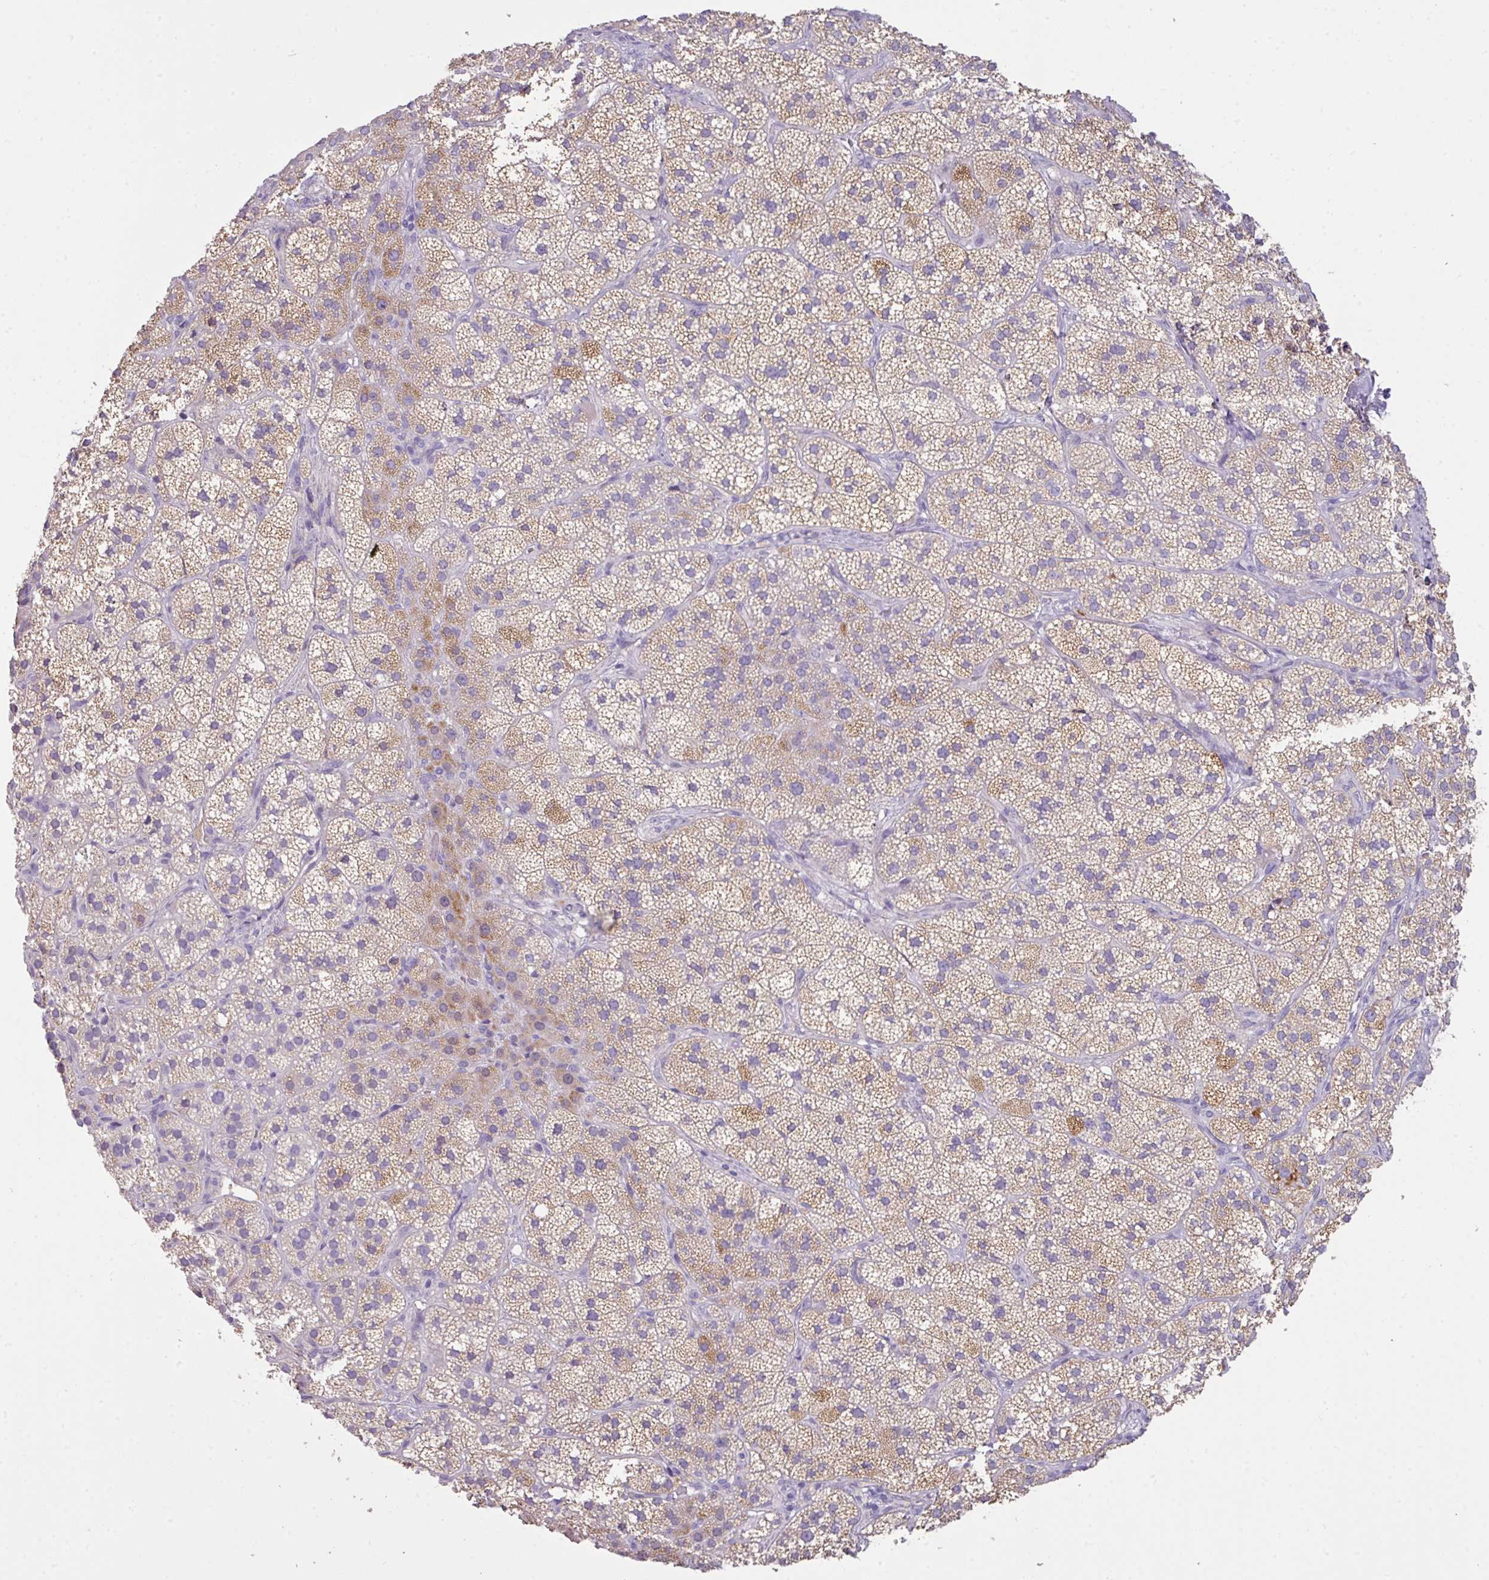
{"staining": {"intensity": "moderate", "quantity": "<25%", "location": "cytoplasmic/membranous,nuclear"}, "tissue": "adrenal gland", "cell_type": "Glandular cells", "image_type": "normal", "snomed": [{"axis": "morphology", "description": "Normal tissue, NOS"}, {"axis": "topography", "description": "Adrenal gland"}], "caption": "Normal adrenal gland shows moderate cytoplasmic/membranous,nuclear staining in about <25% of glandular cells (DAB (3,3'-diaminobenzidine) IHC with brightfield microscopy, high magnification)..", "gene": "OR6C6", "patient": {"sex": "female", "age": 58}}